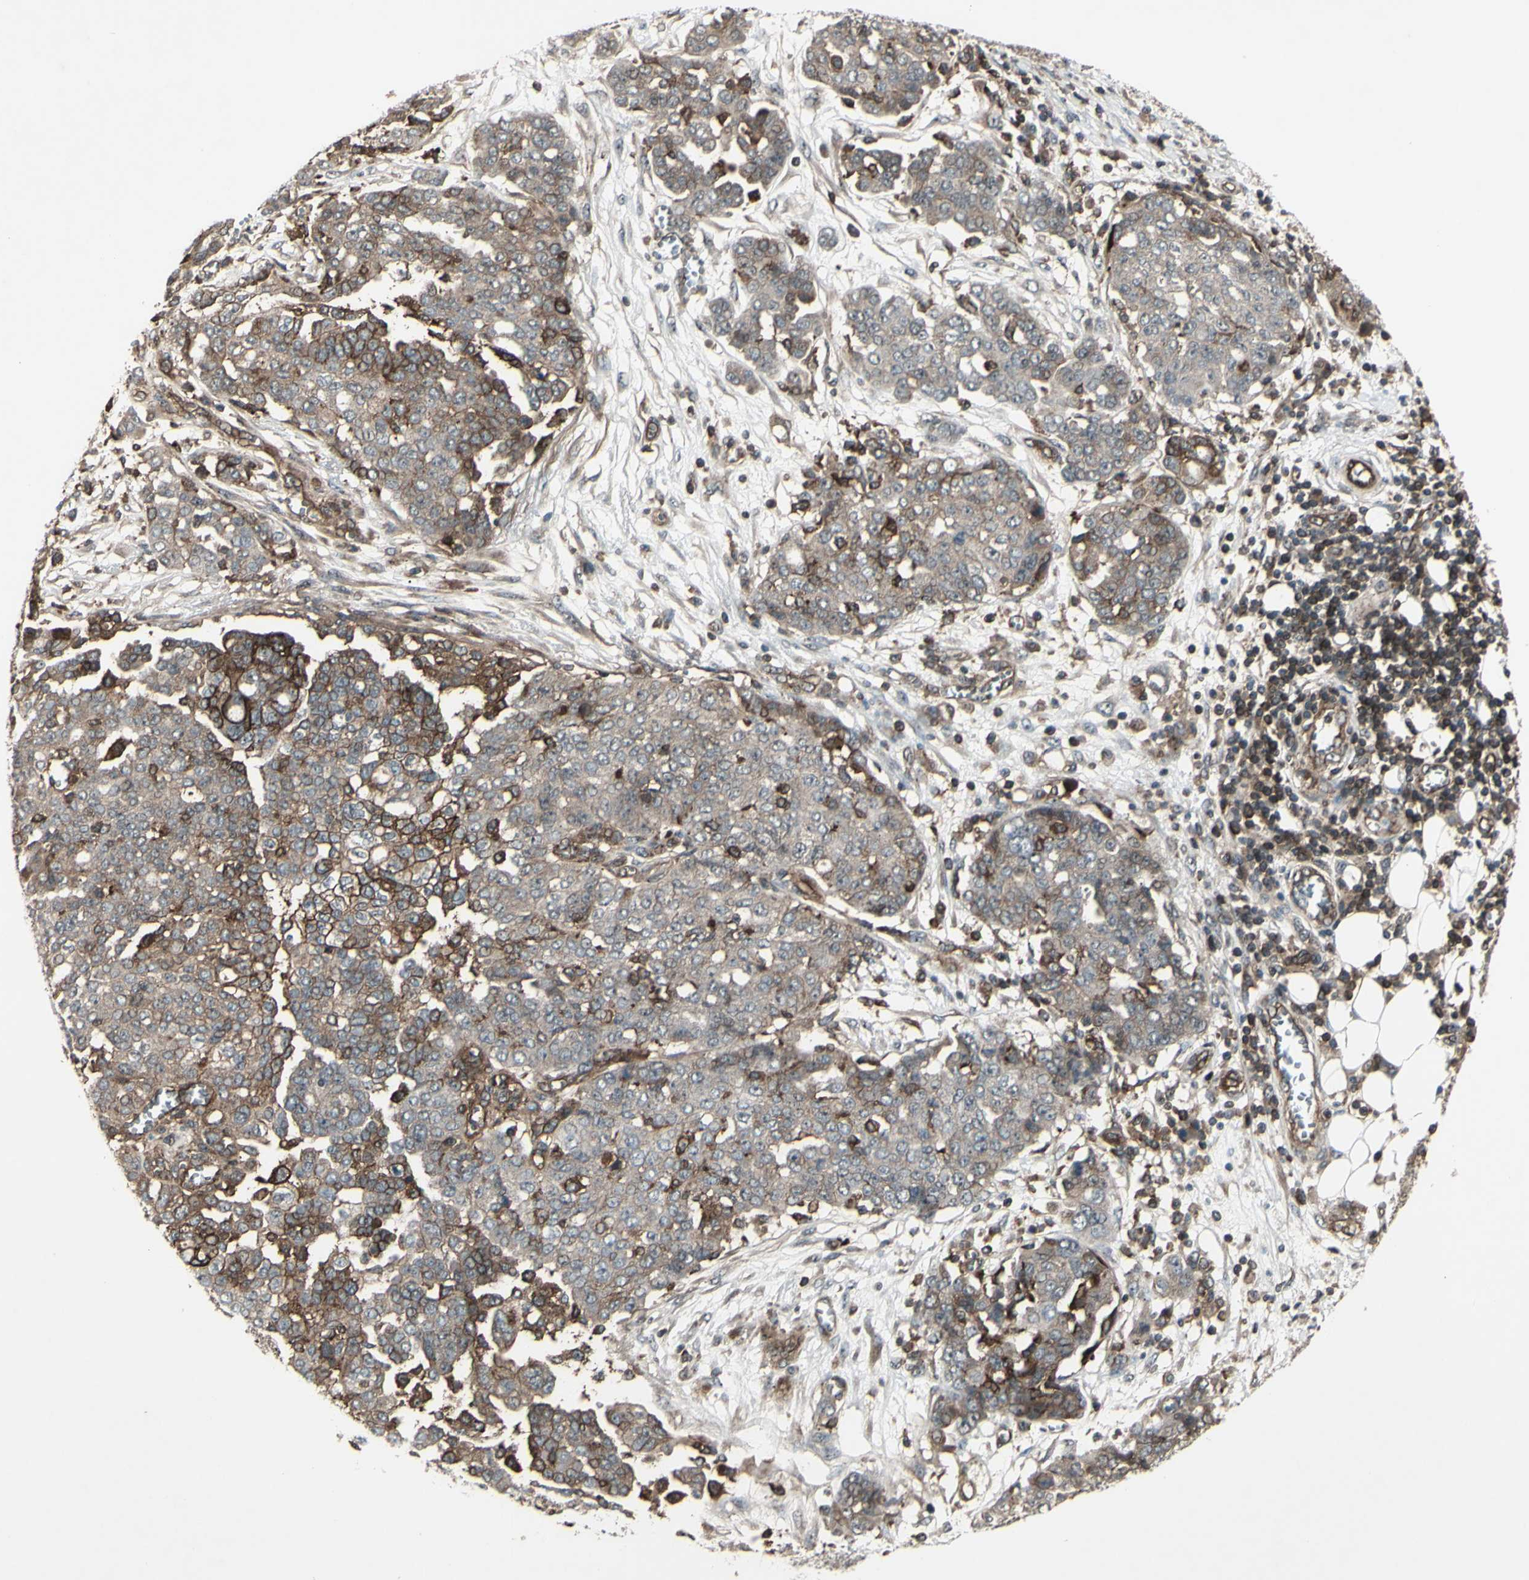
{"staining": {"intensity": "strong", "quantity": ">75%", "location": "cytoplasmic/membranous"}, "tissue": "ovarian cancer", "cell_type": "Tumor cells", "image_type": "cancer", "snomed": [{"axis": "morphology", "description": "Cystadenocarcinoma, serous, NOS"}, {"axis": "topography", "description": "Soft tissue"}, {"axis": "topography", "description": "Ovary"}], "caption": "Tumor cells reveal high levels of strong cytoplasmic/membranous staining in approximately >75% of cells in ovarian cancer. The staining was performed using DAB, with brown indicating positive protein expression. Nuclei are stained blue with hematoxylin.", "gene": "FXYD5", "patient": {"sex": "female", "age": 57}}